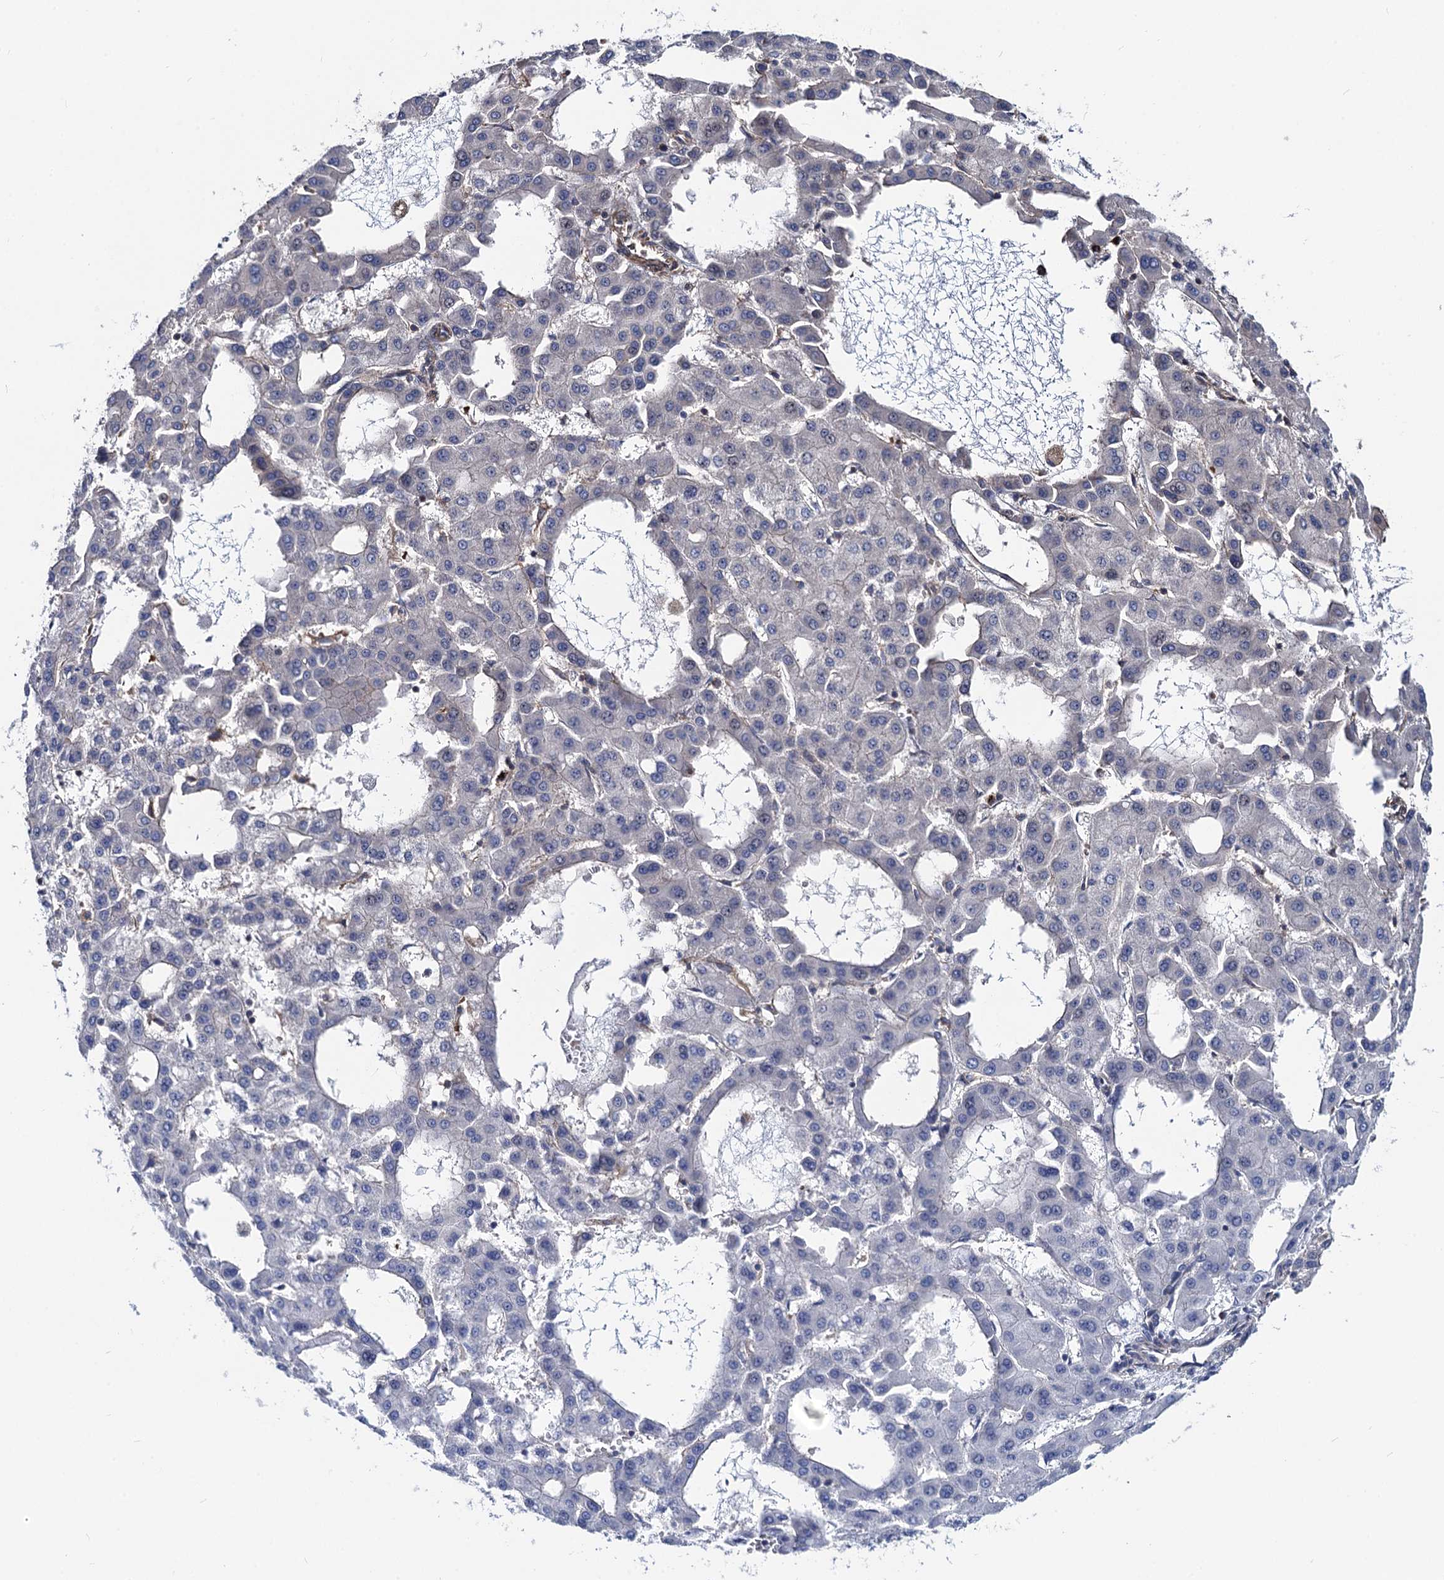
{"staining": {"intensity": "negative", "quantity": "none", "location": "none"}, "tissue": "liver cancer", "cell_type": "Tumor cells", "image_type": "cancer", "snomed": [{"axis": "morphology", "description": "Carcinoma, Hepatocellular, NOS"}, {"axis": "topography", "description": "Liver"}], "caption": "This is a micrograph of immunohistochemistry (IHC) staining of liver hepatocellular carcinoma, which shows no staining in tumor cells. (DAB (3,3'-diaminobenzidine) IHC, high magnification).", "gene": "KXD1", "patient": {"sex": "male", "age": 47}}